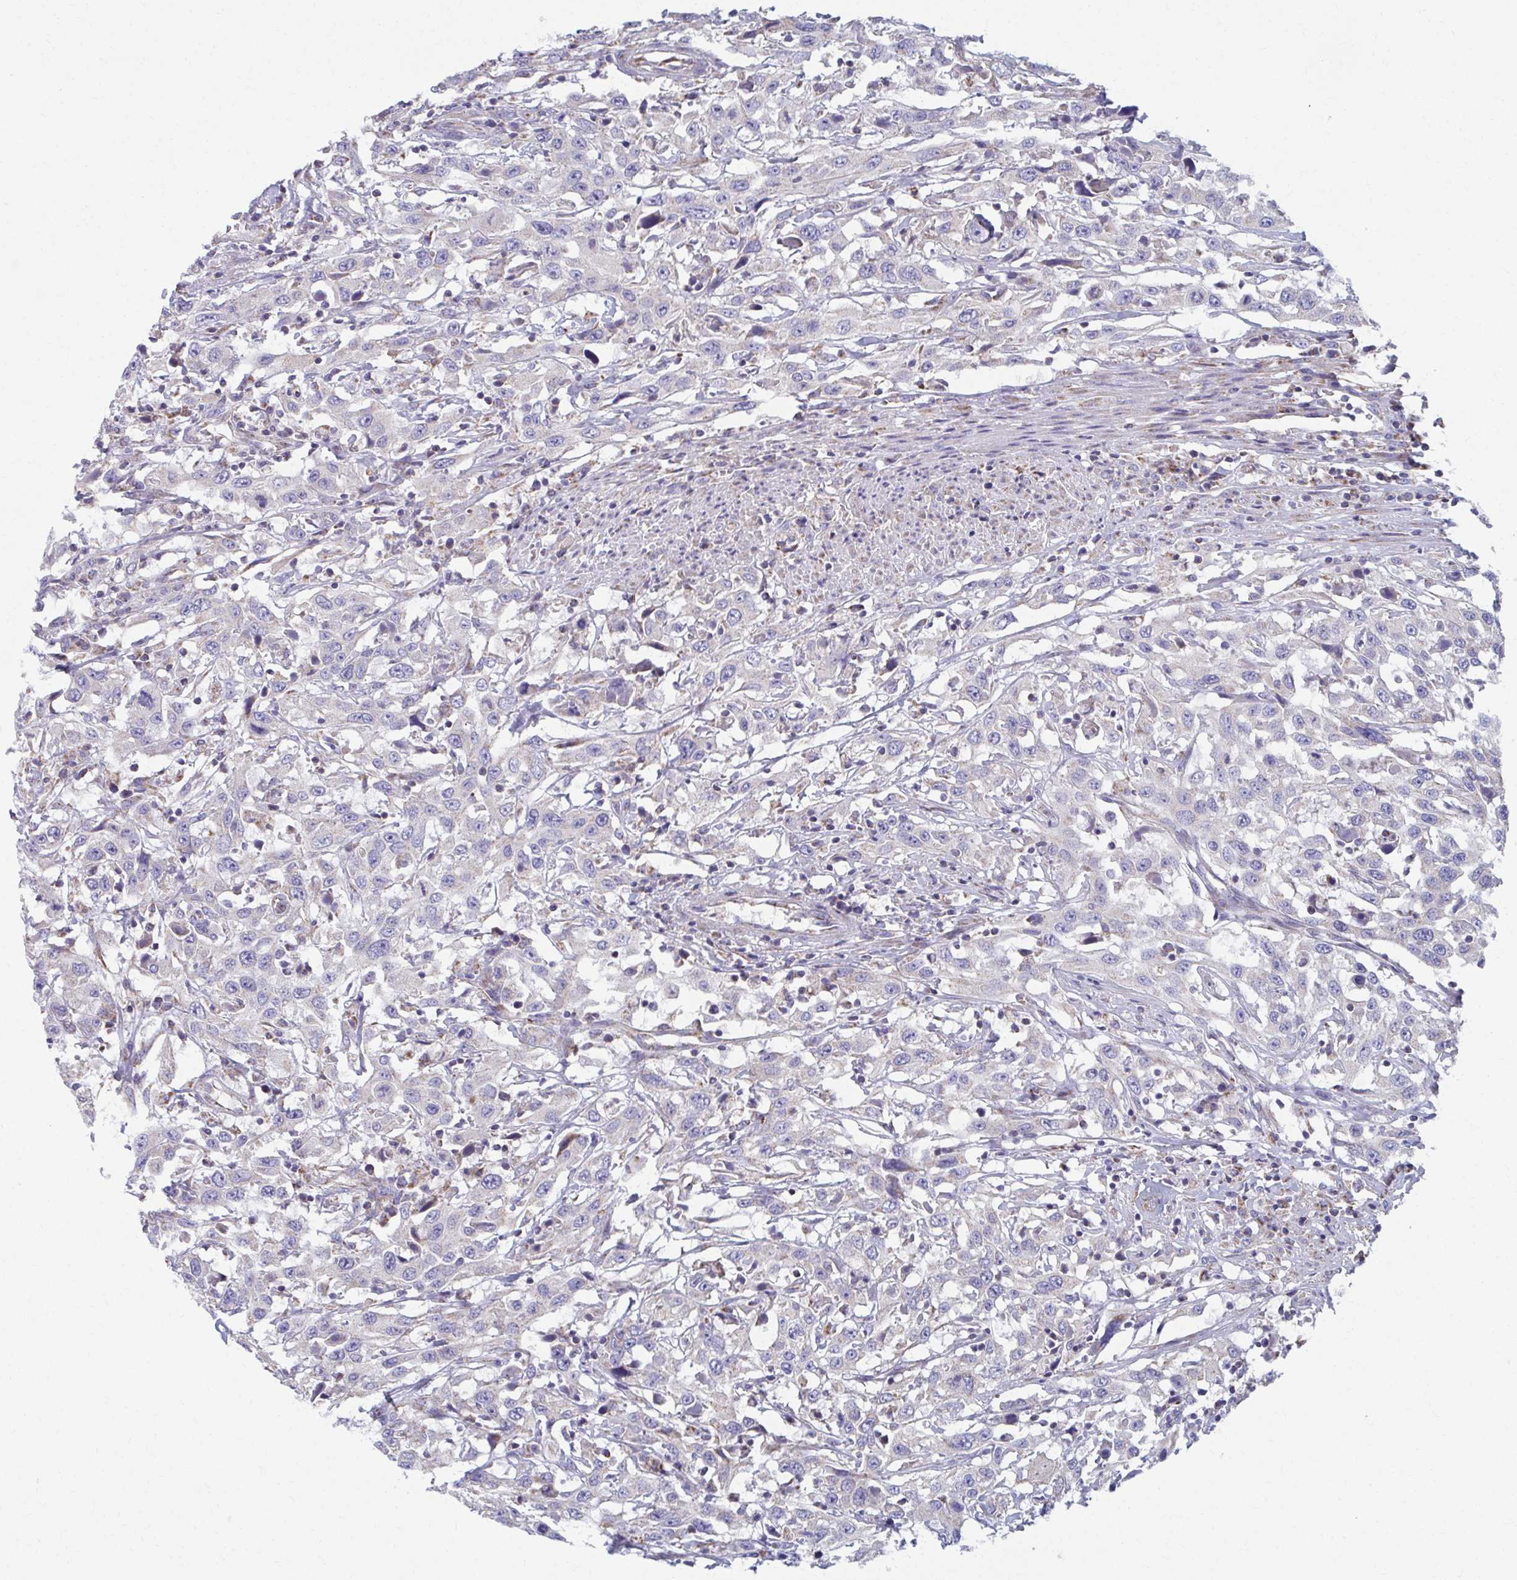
{"staining": {"intensity": "negative", "quantity": "none", "location": "none"}, "tissue": "urothelial cancer", "cell_type": "Tumor cells", "image_type": "cancer", "snomed": [{"axis": "morphology", "description": "Urothelial carcinoma, High grade"}, {"axis": "topography", "description": "Urinary bladder"}], "caption": "Urothelial carcinoma (high-grade) stained for a protein using IHC shows no staining tumor cells.", "gene": "RCC1L", "patient": {"sex": "male", "age": 61}}